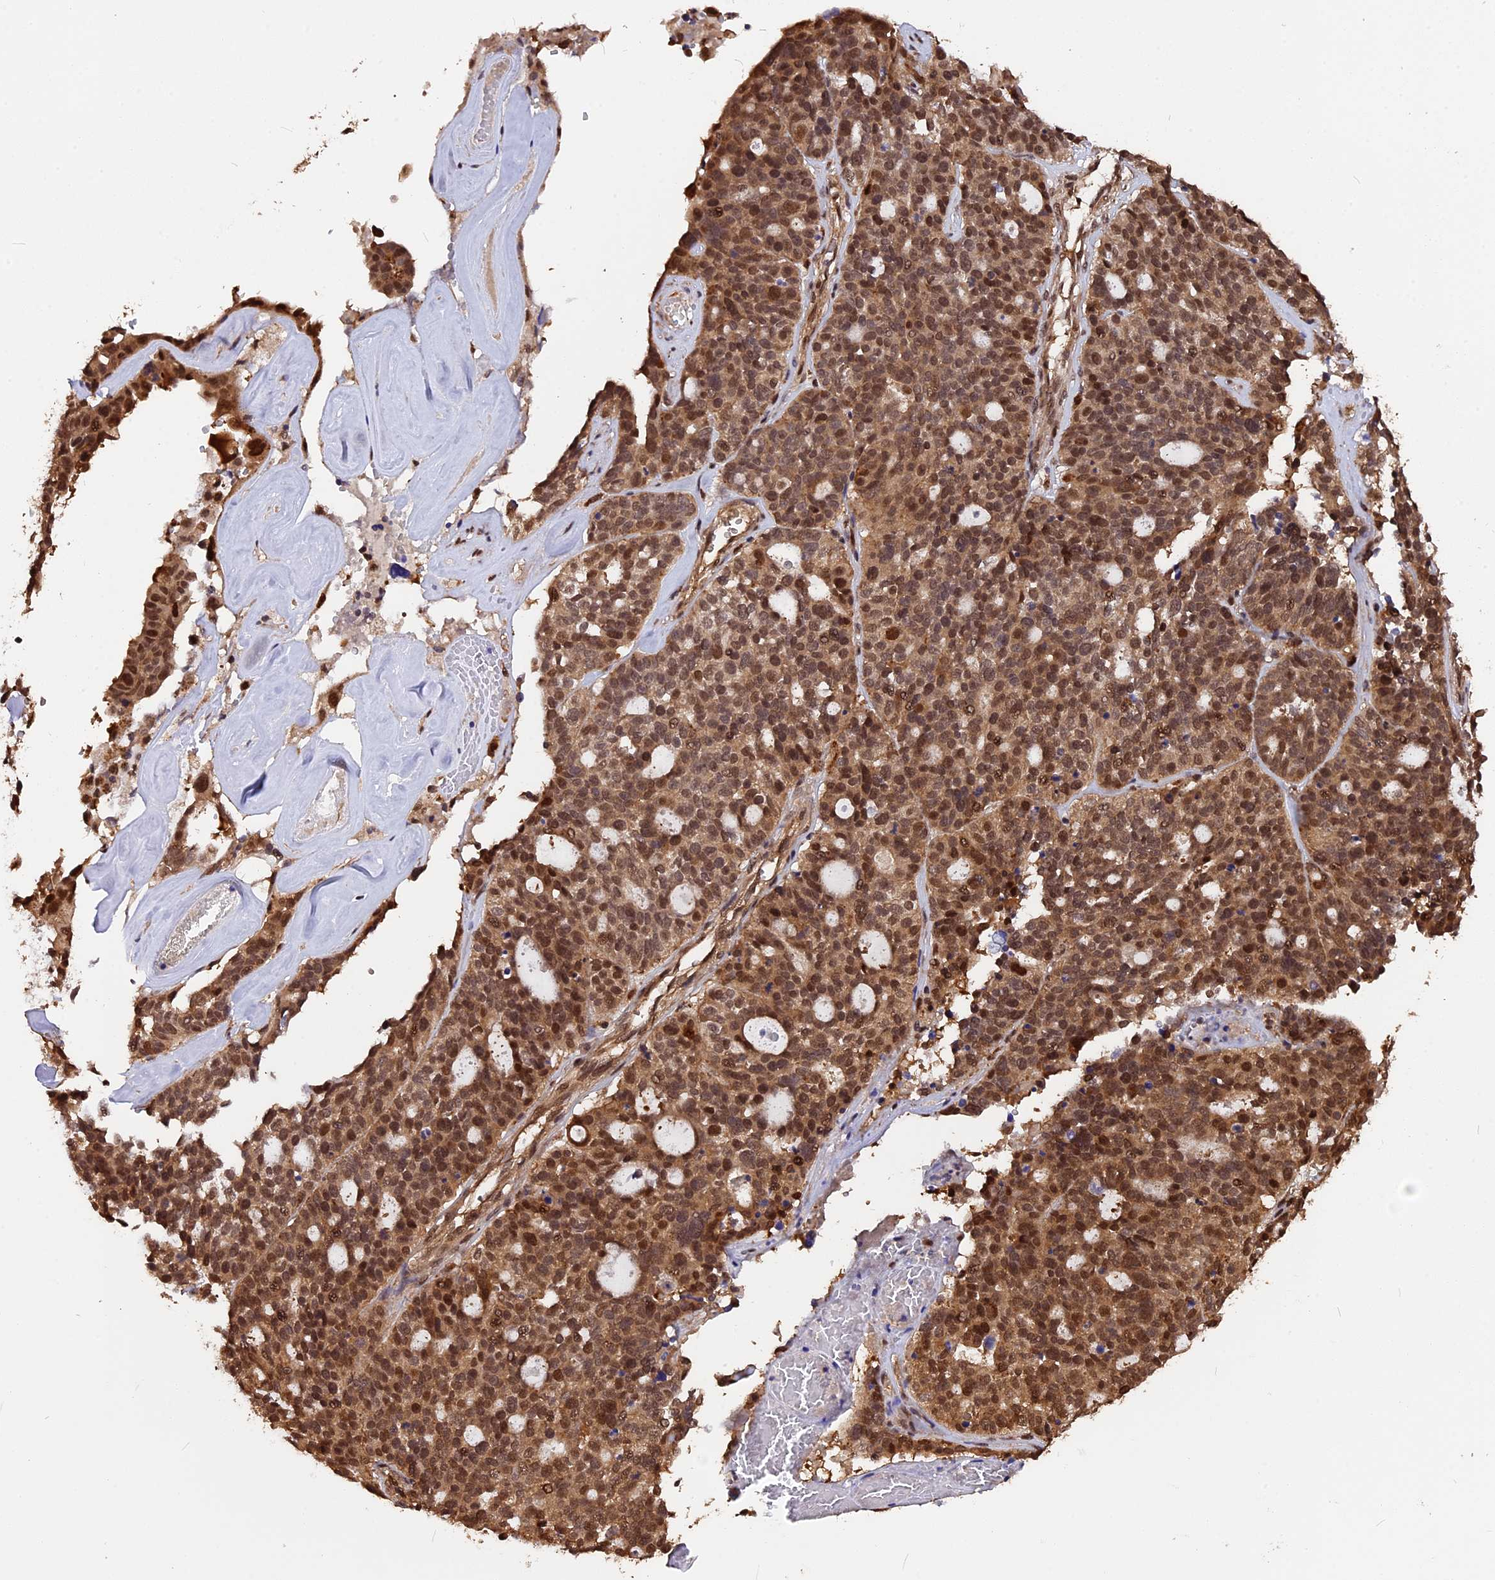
{"staining": {"intensity": "moderate", "quantity": ">75%", "location": "cytoplasmic/membranous,nuclear"}, "tissue": "ovarian cancer", "cell_type": "Tumor cells", "image_type": "cancer", "snomed": [{"axis": "morphology", "description": "Cystadenocarcinoma, serous, NOS"}, {"axis": "topography", "description": "Ovary"}], "caption": "Immunohistochemistry photomicrograph of serous cystadenocarcinoma (ovarian) stained for a protein (brown), which demonstrates medium levels of moderate cytoplasmic/membranous and nuclear expression in approximately >75% of tumor cells.", "gene": "ADRM1", "patient": {"sex": "female", "age": 59}}